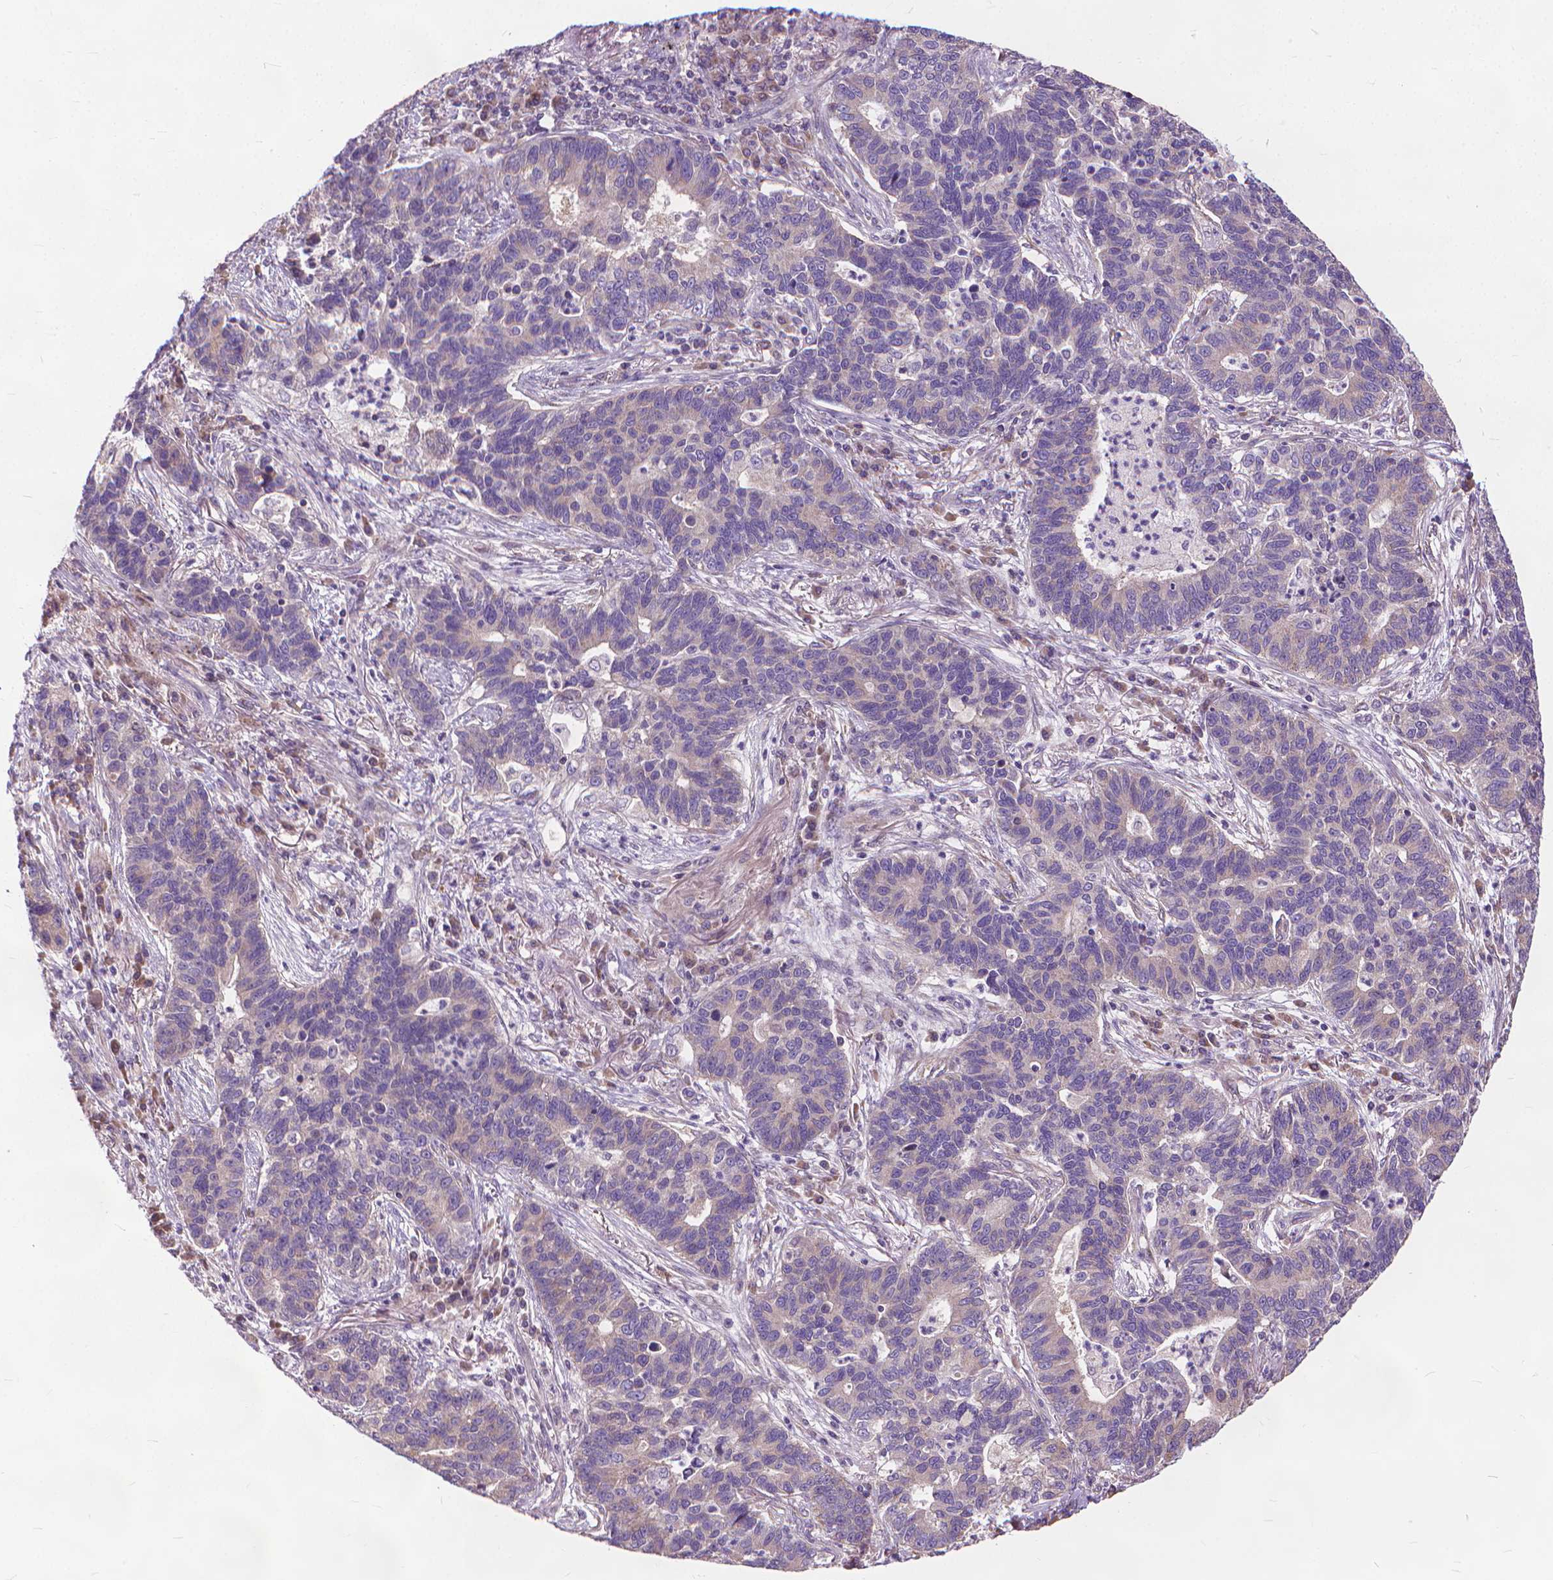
{"staining": {"intensity": "negative", "quantity": "none", "location": "none"}, "tissue": "lung cancer", "cell_type": "Tumor cells", "image_type": "cancer", "snomed": [{"axis": "morphology", "description": "Adenocarcinoma, NOS"}, {"axis": "topography", "description": "Lung"}], "caption": "Tumor cells are negative for protein expression in human lung cancer (adenocarcinoma).", "gene": "NUDT1", "patient": {"sex": "female", "age": 57}}